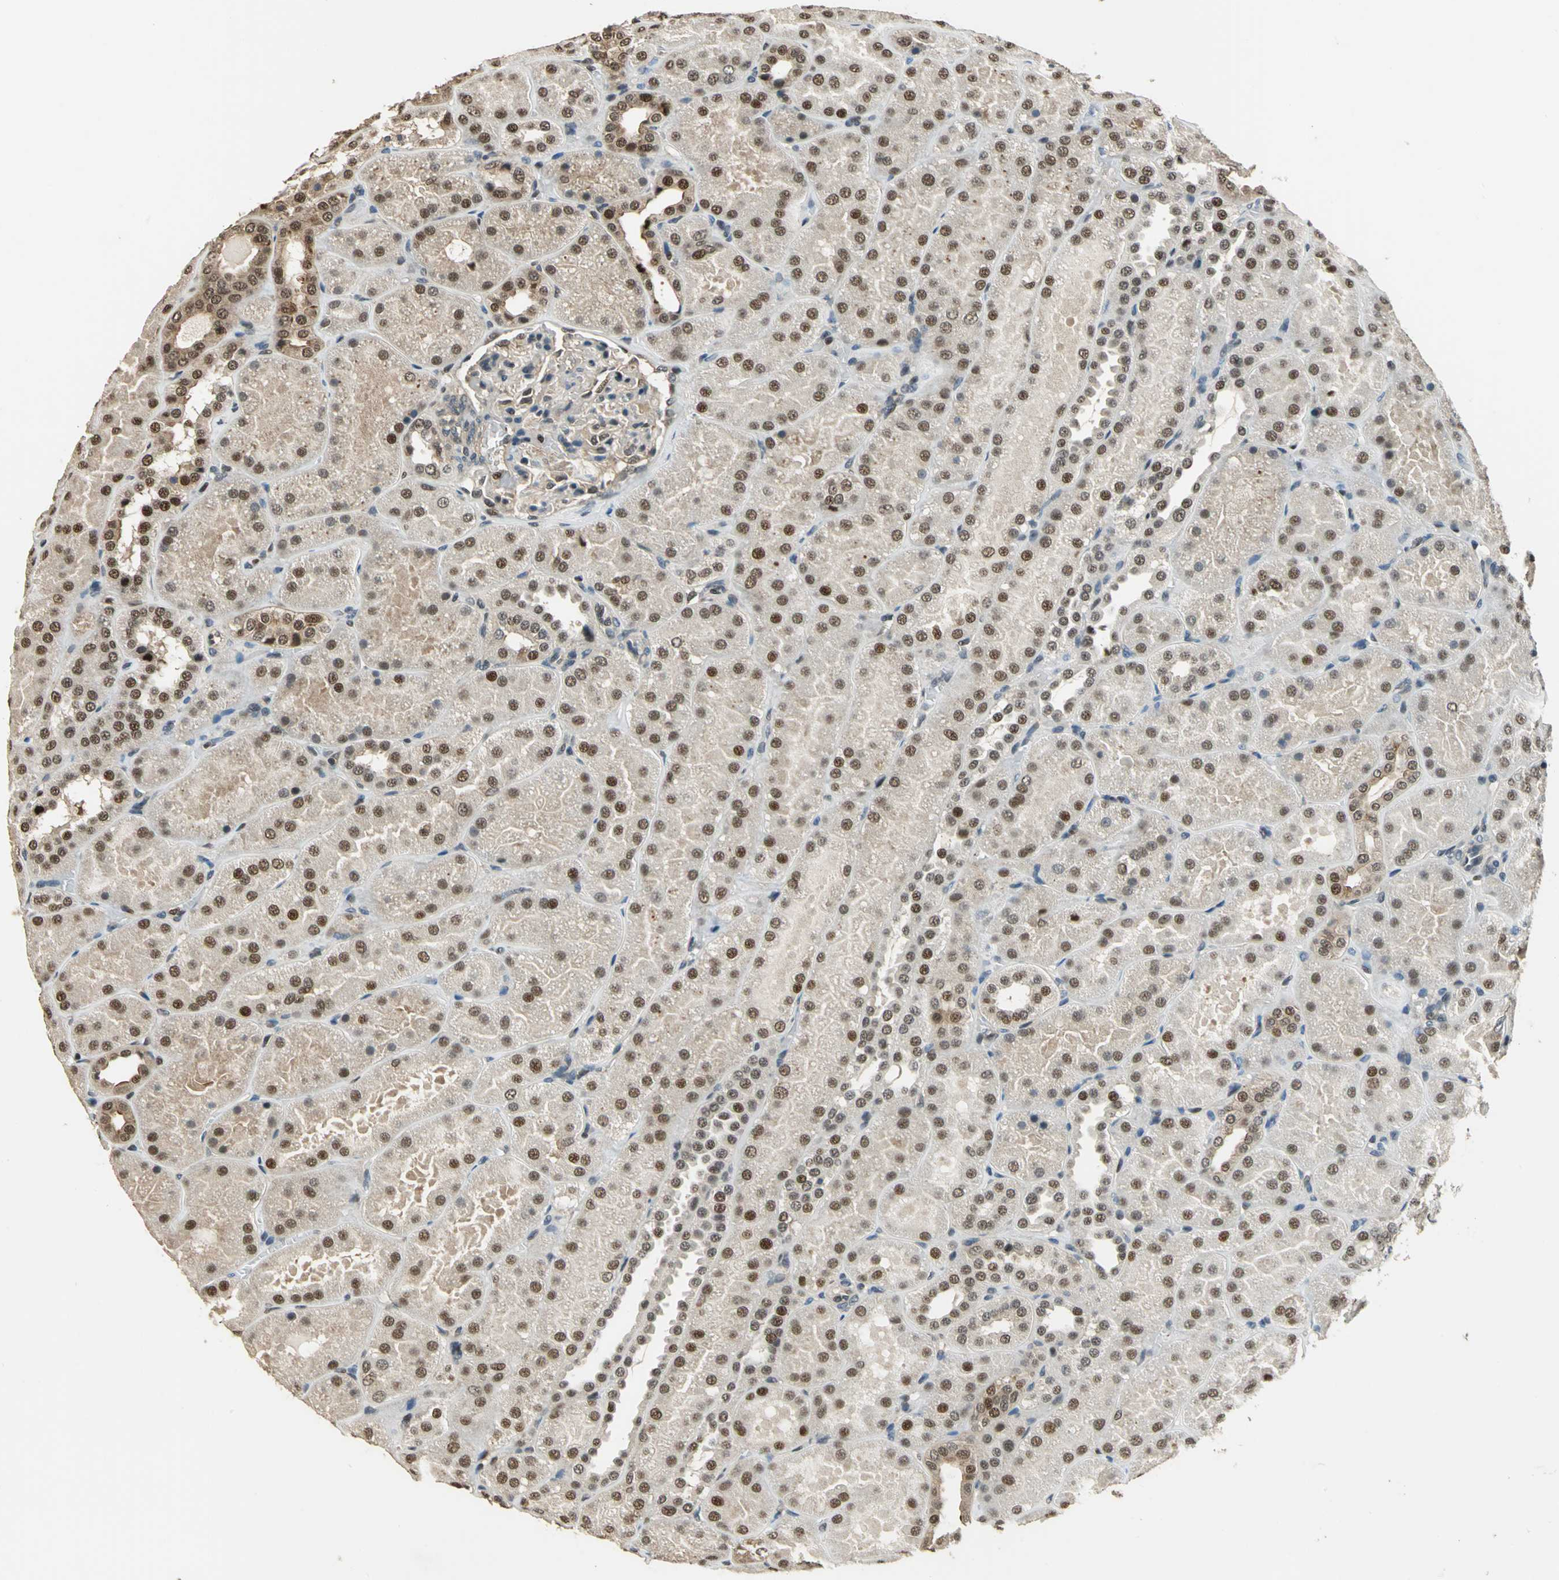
{"staining": {"intensity": "weak", "quantity": "25%-75%", "location": "cytoplasmic/membranous,nuclear"}, "tissue": "kidney", "cell_type": "Cells in glomeruli", "image_type": "normal", "snomed": [{"axis": "morphology", "description": "Normal tissue, NOS"}, {"axis": "topography", "description": "Kidney"}], "caption": "A histopathology image of kidney stained for a protein displays weak cytoplasmic/membranous,nuclear brown staining in cells in glomeruli.", "gene": "MIS18BP1", "patient": {"sex": "male", "age": 28}}